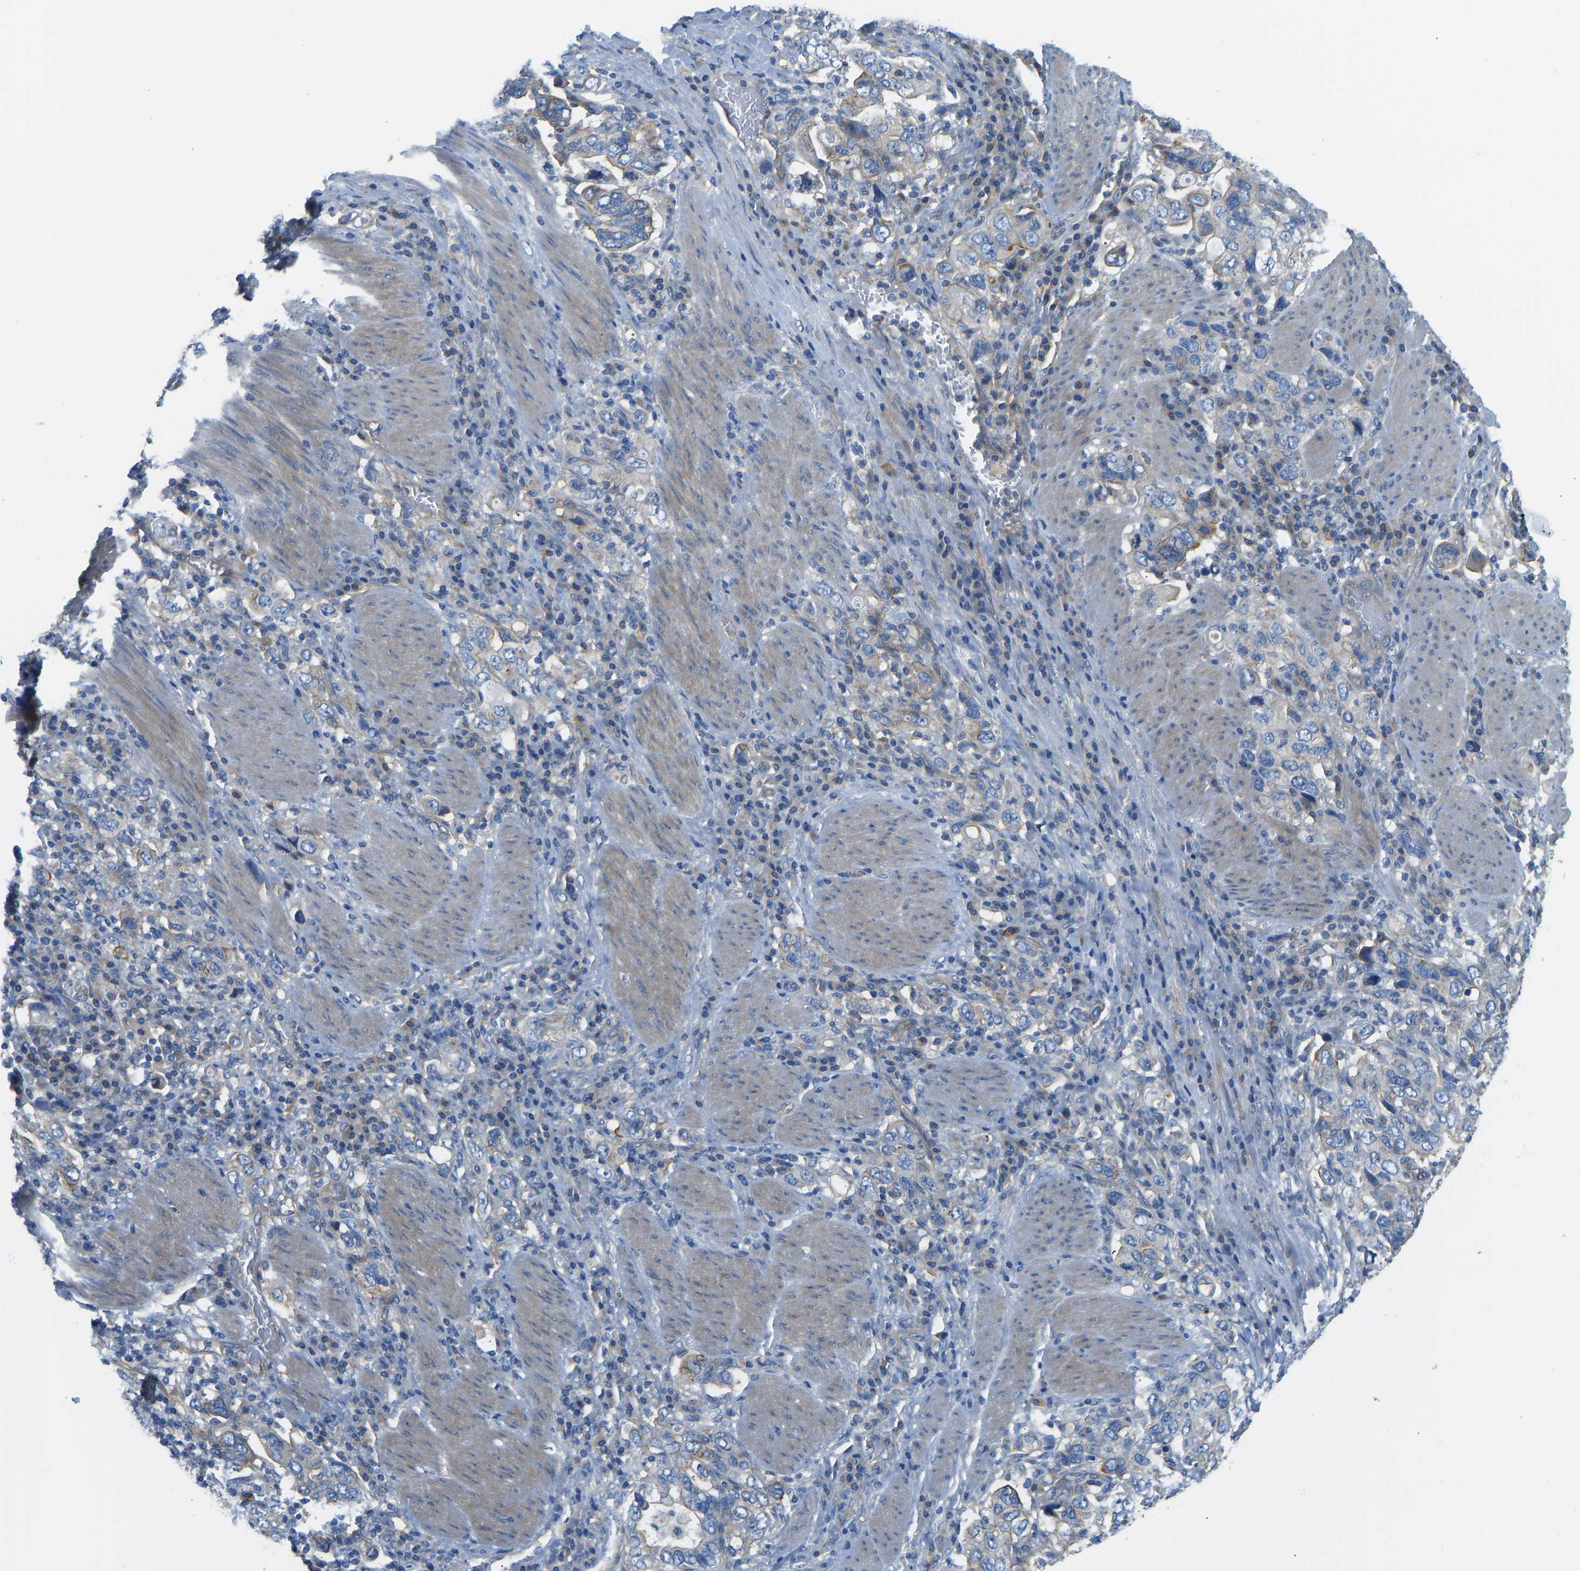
{"staining": {"intensity": "moderate", "quantity": "<25%", "location": "cytoplasmic/membranous"}, "tissue": "stomach cancer", "cell_type": "Tumor cells", "image_type": "cancer", "snomed": [{"axis": "morphology", "description": "Adenocarcinoma, NOS"}, {"axis": "topography", "description": "Stomach, upper"}], "caption": "Tumor cells exhibit low levels of moderate cytoplasmic/membranous expression in about <25% of cells in human stomach cancer. (brown staining indicates protein expression, while blue staining denotes nuclei).", "gene": "CHAD", "patient": {"sex": "male", "age": 62}}